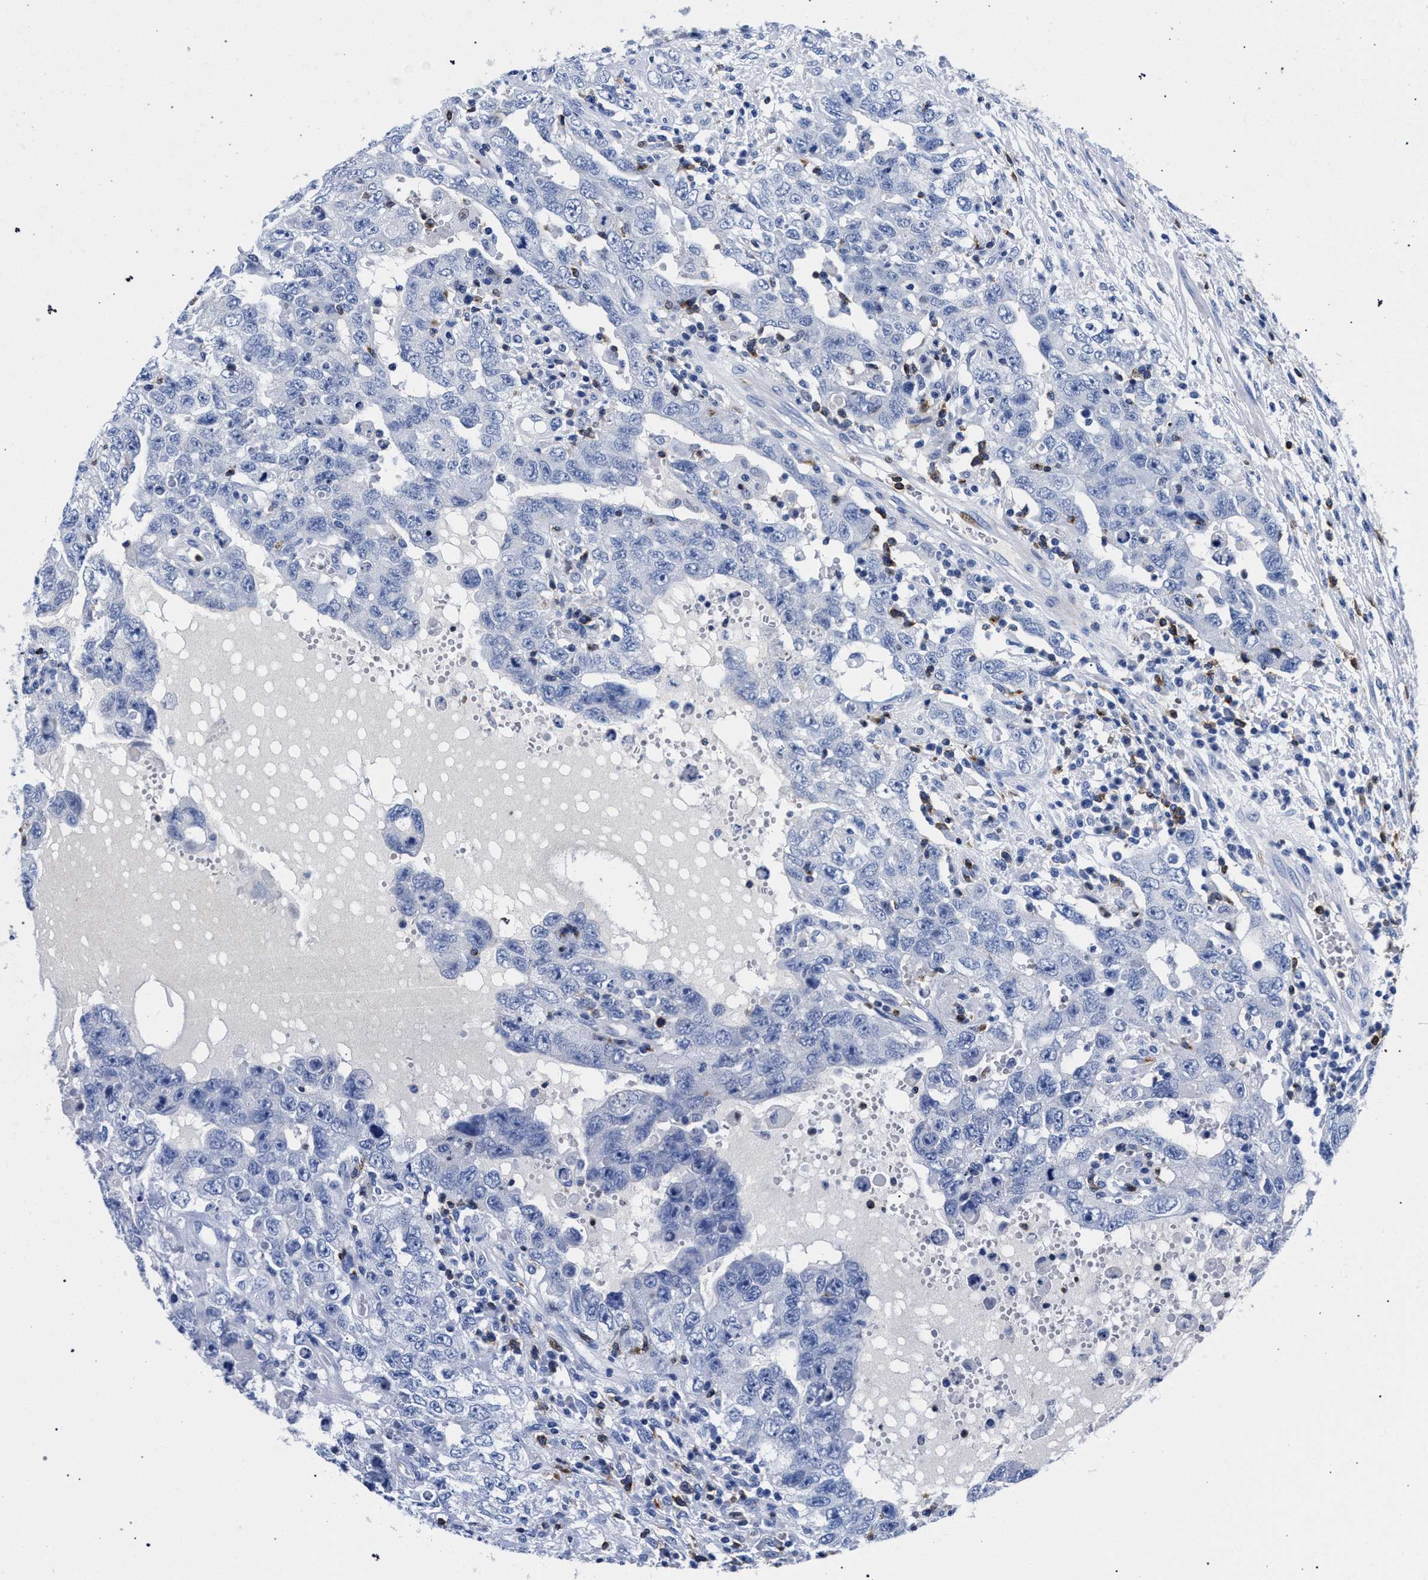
{"staining": {"intensity": "negative", "quantity": "none", "location": "none"}, "tissue": "testis cancer", "cell_type": "Tumor cells", "image_type": "cancer", "snomed": [{"axis": "morphology", "description": "Carcinoma, Embryonal, NOS"}, {"axis": "topography", "description": "Testis"}], "caption": "IHC micrograph of neoplastic tissue: human testis cancer (embryonal carcinoma) stained with DAB demonstrates no significant protein expression in tumor cells.", "gene": "KLRK1", "patient": {"sex": "male", "age": 26}}